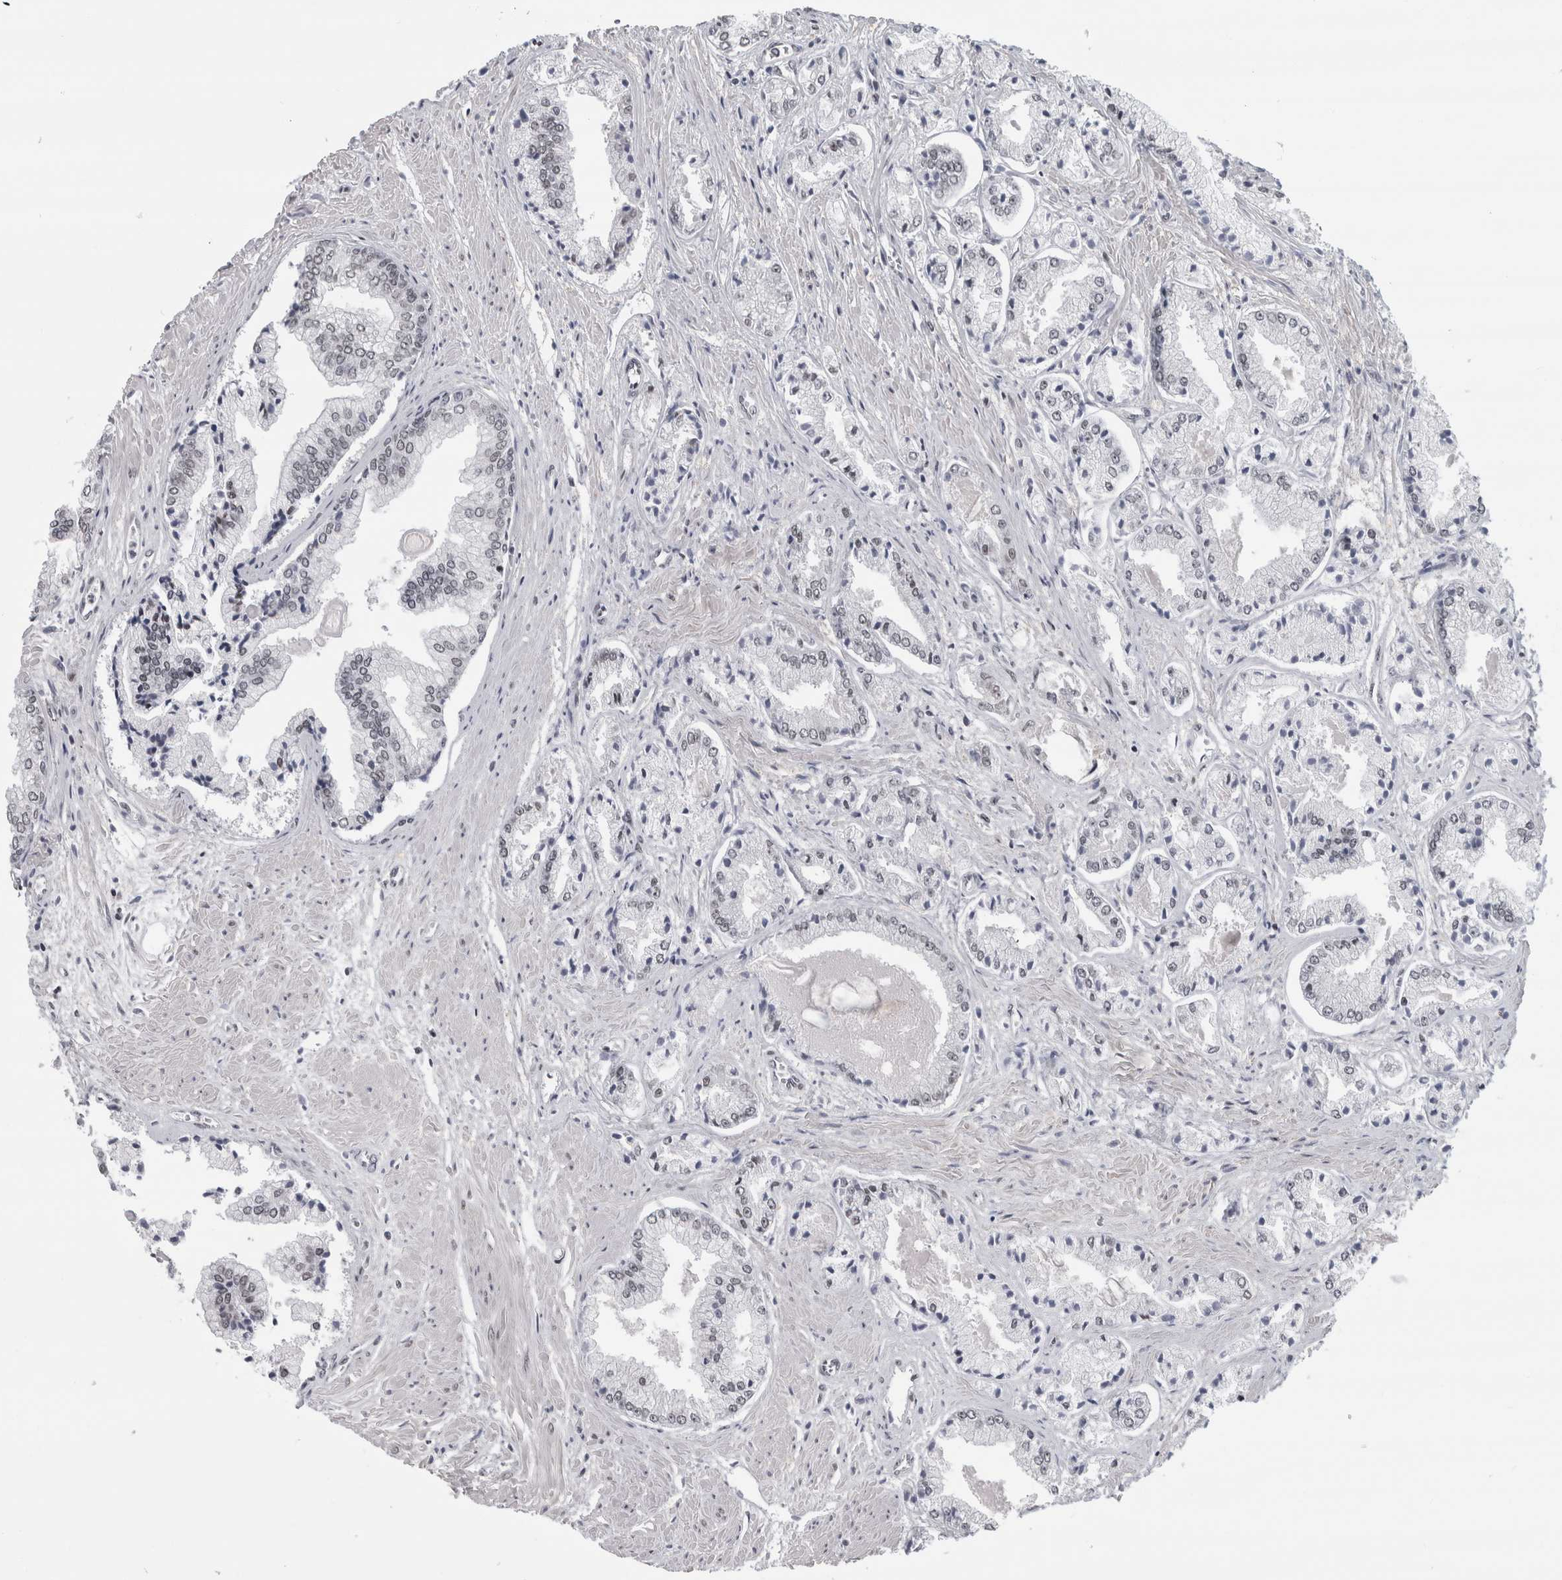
{"staining": {"intensity": "negative", "quantity": "none", "location": "none"}, "tissue": "prostate cancer", "cell_type": "Tumor cells", "image_type": "cancer", "snomed": [{"axis": "morphology", "description": "Adenocarcinoma, Low grade"}, {"axis": "topography", "description": "Prostate"}], "caption": "A high-resolution micrograph shows immunohistochemistry (IHC) staining of prostate adenocarcinoma (low-grade), which shows no significant staining in tumor cells. (DAB (3,3'-diaminobenzidine) IHC with hematoxylin counter stain).", "gene": "ARID4B", "patient": {"sex": "male", "age": 52}}